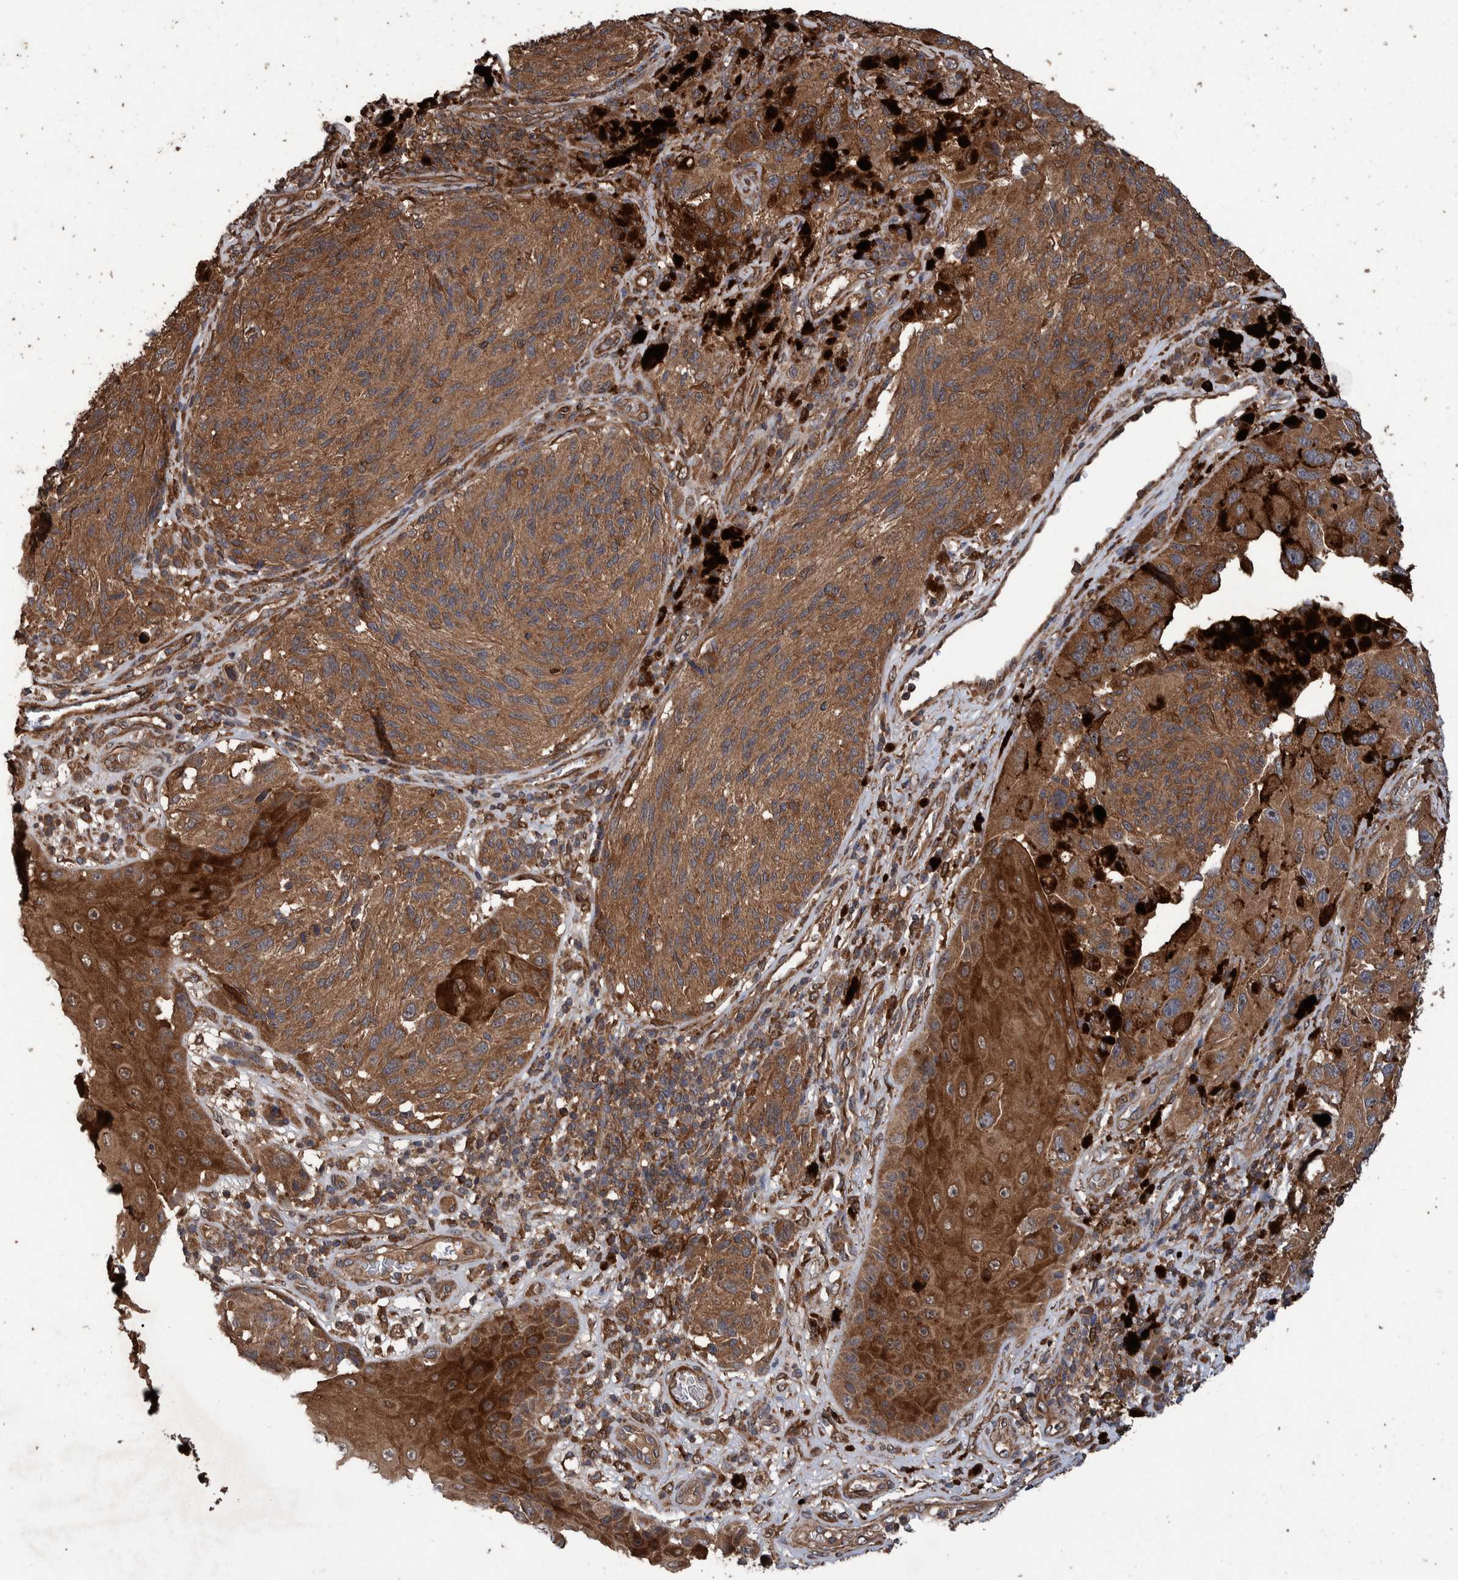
{"staining": {"intensity": "strong", "quantity": ">75%", "location": "cytoplasmic/membranous"}, "tissue": "melanoma", "cell_type": "Tumor cells", "image_type": "cancer", "snomed": [{"axis": "morphology", "description": "Malignant melanoma, NOS"}, {"axis": "topography", "description": "Skin"}], "caption": "Brown immunohistochemical staining in human malignant melanoma shows strong cytoplasmic/membranous expression in about >75% of tumor cells. The staining was performed using DAB to visualize the protein expression in brown, while the nuclei were stained in blue with hematoxylin (Magnification: 20x).", "gene": "TRIM16", "patient": {"sex": "female", "age": 73}}